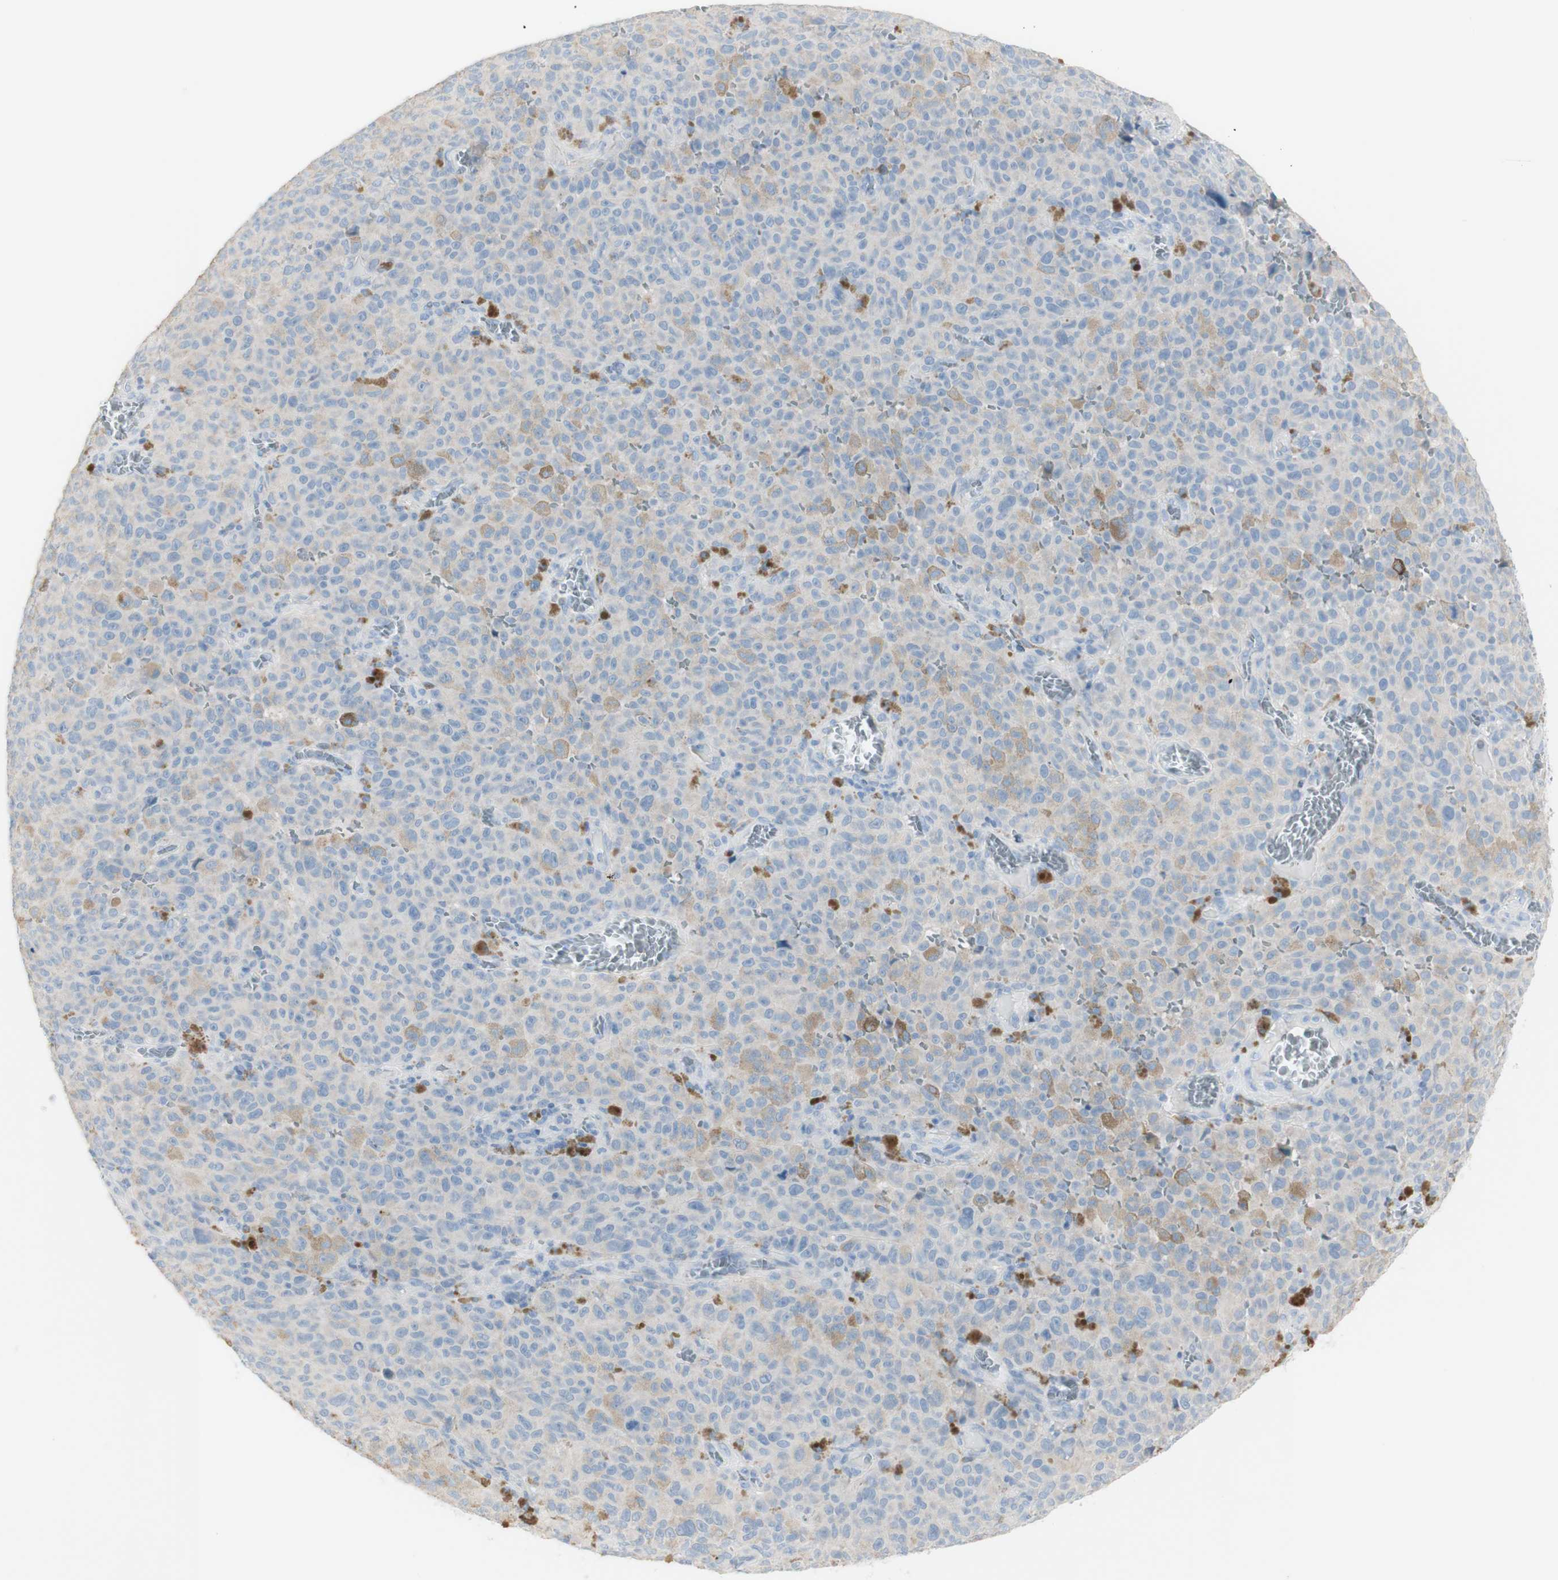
{"staining": {"intensity": "weak", "quantity": "<25%", "location": "cytoplasmic/membranous"}, "tissue": "melanoma", "cell_type": "Tumor cells", "image_type": "cancer", "snomed": [{"axis": "morphology", "description": "Malignant melanoma, NOS"}, {"axis": "topography", "description": "Skin"}], "caption": "There is no significant positivity in tumor cells of malignant melanoma.", "gene": "ART3", "patient": {"sex": "female", "age": 82}}